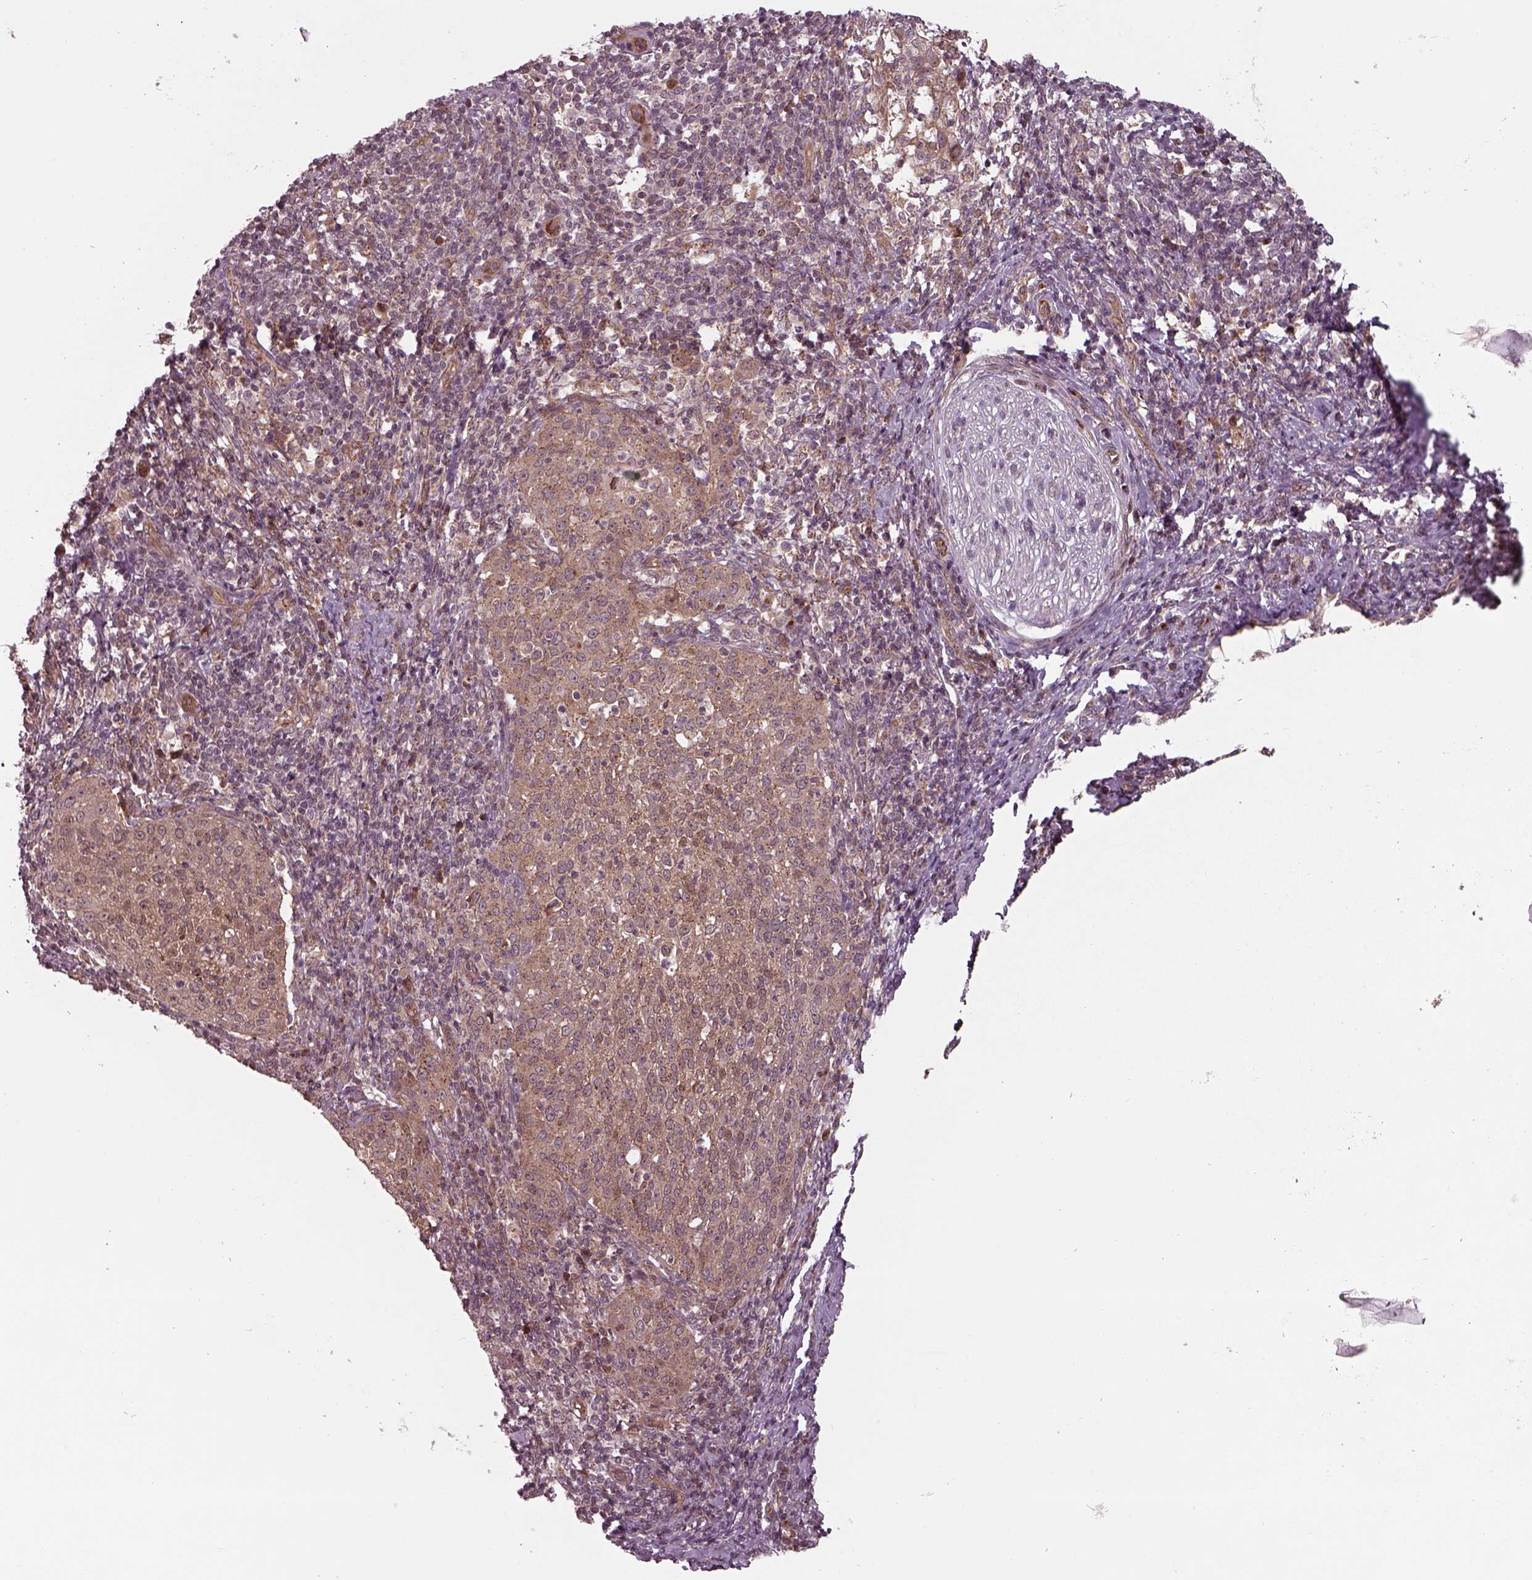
{"staining": {"intensity": "weak", "quantity": ">75%", "location": "cytoplasmic/membranous"}, "tissue": "cervical cancer", "cell_type": "Tumor cells", "image_type": "cancer", "snomed": [{"axis": "morphology", "description": "Squamous cell carcinoma, NOS"}, {"axis": "topography", "description": "Cervix"}], "caption": "Squamous cell carcinoma (cervical) tissue exhibits weak cytoplasmic/membranous staining in about >75% of tumor cells, visualized by immunohistochemistry. The staining was performed using DAB (3,3'-diaminobenzidine), with brown indicating positive protein expression. Nuclei are stained blue with hematoxylin.", "gene": "CHMP3", "patient": {"sex": "female", "age": 51}}